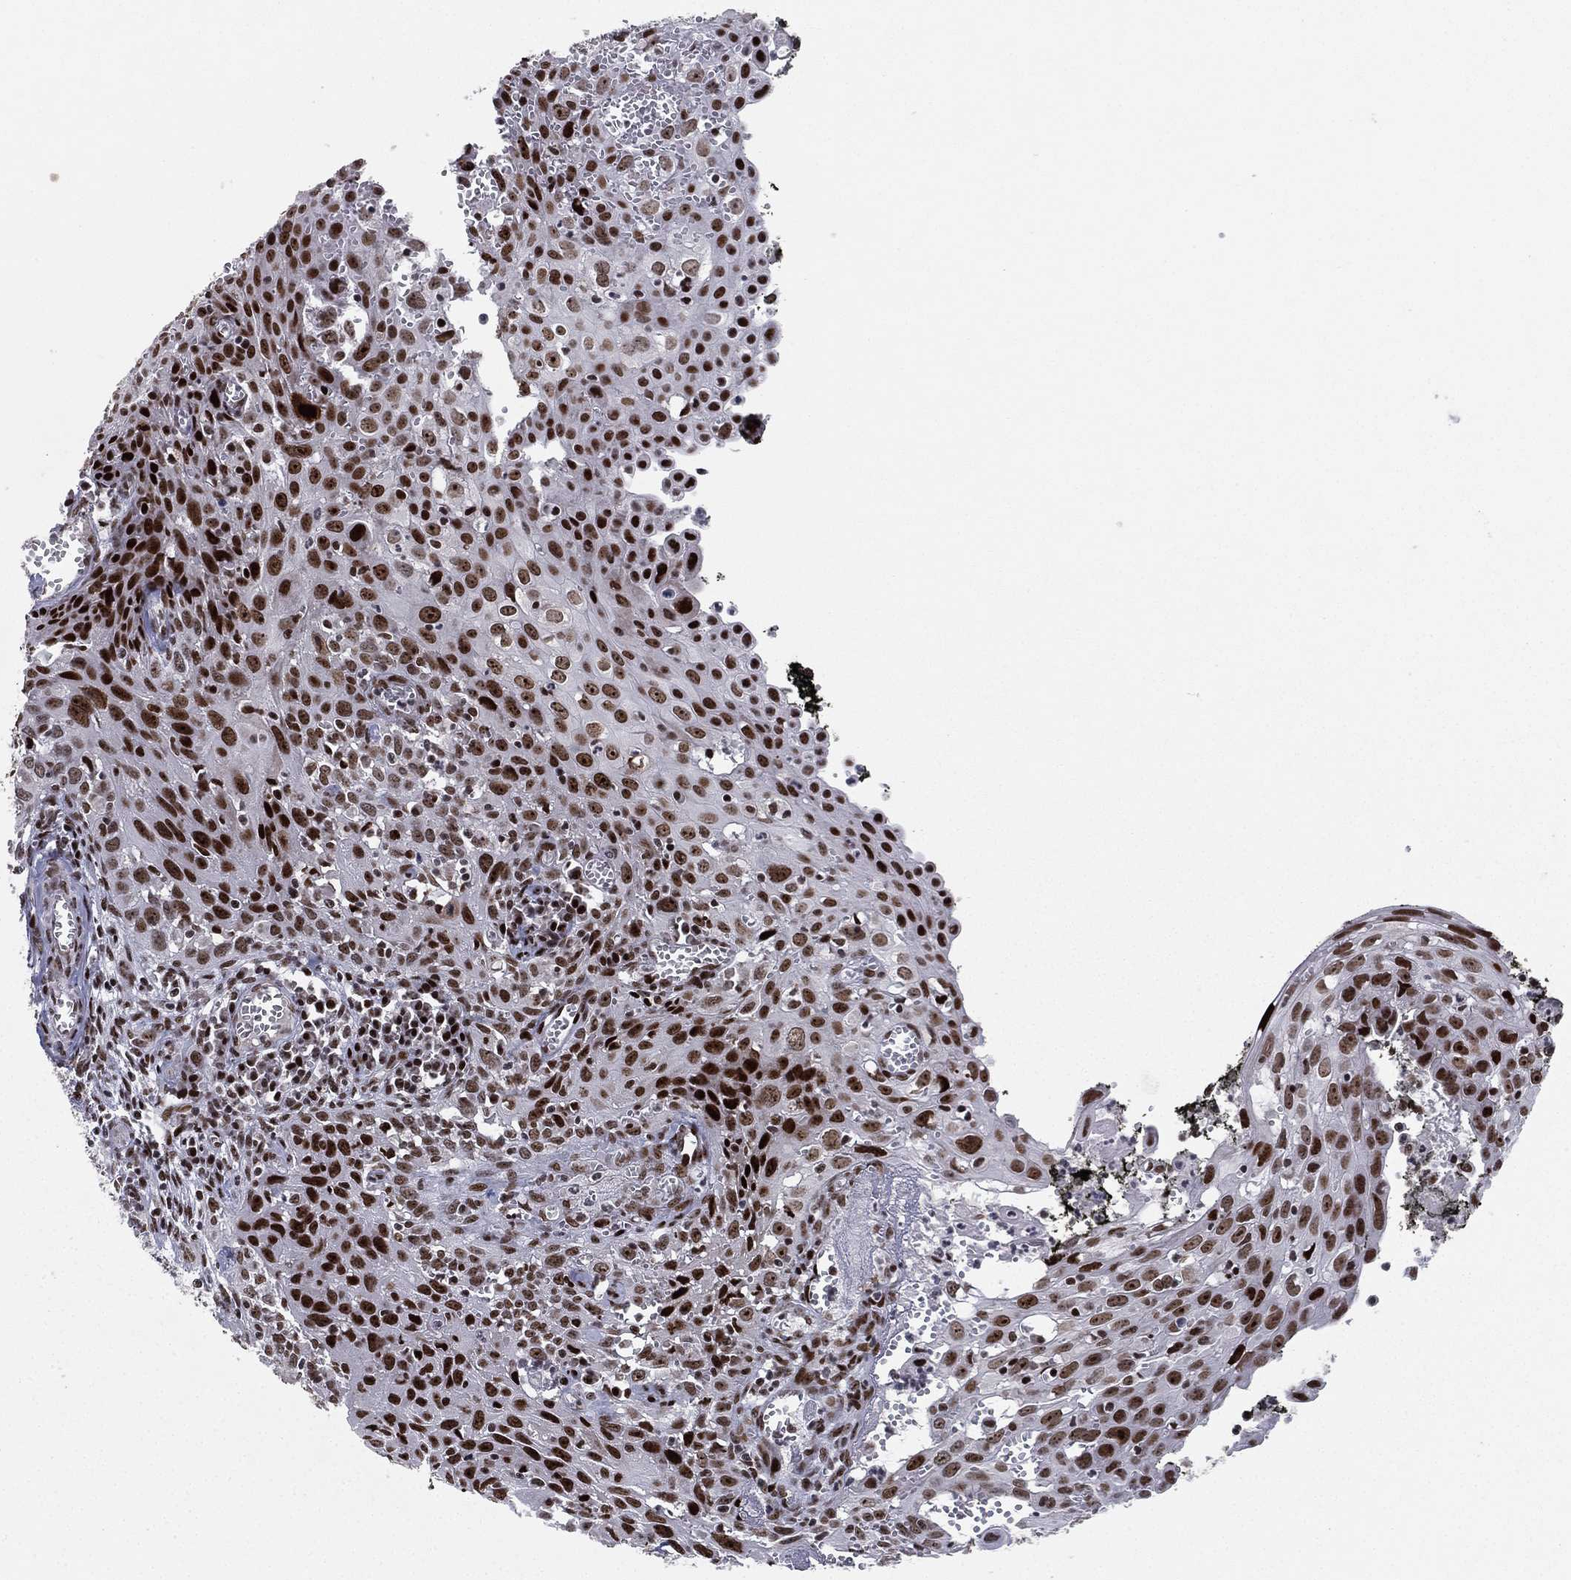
{"staining": {"intensity": "strong", "quantity": ">75%", "location": "nuclear"}, "tissue": "cervical cancer", "cell_type": "Tumor cells", "image_type": "cancer", "snomed": [{"axis": "morphology", "description": "Squamous cell carcinoma, NOS"}, {"axis": "topography", "description": "Cervix"}], "caption": "Immunohistochemical staining of human cervical cancer (squamous cell carcinoma) reveals strong nuclear protein expression in approximately >75% of tumor cells.", "gene": "RTF1", "patient": {"sex": "female", "age": 38}}